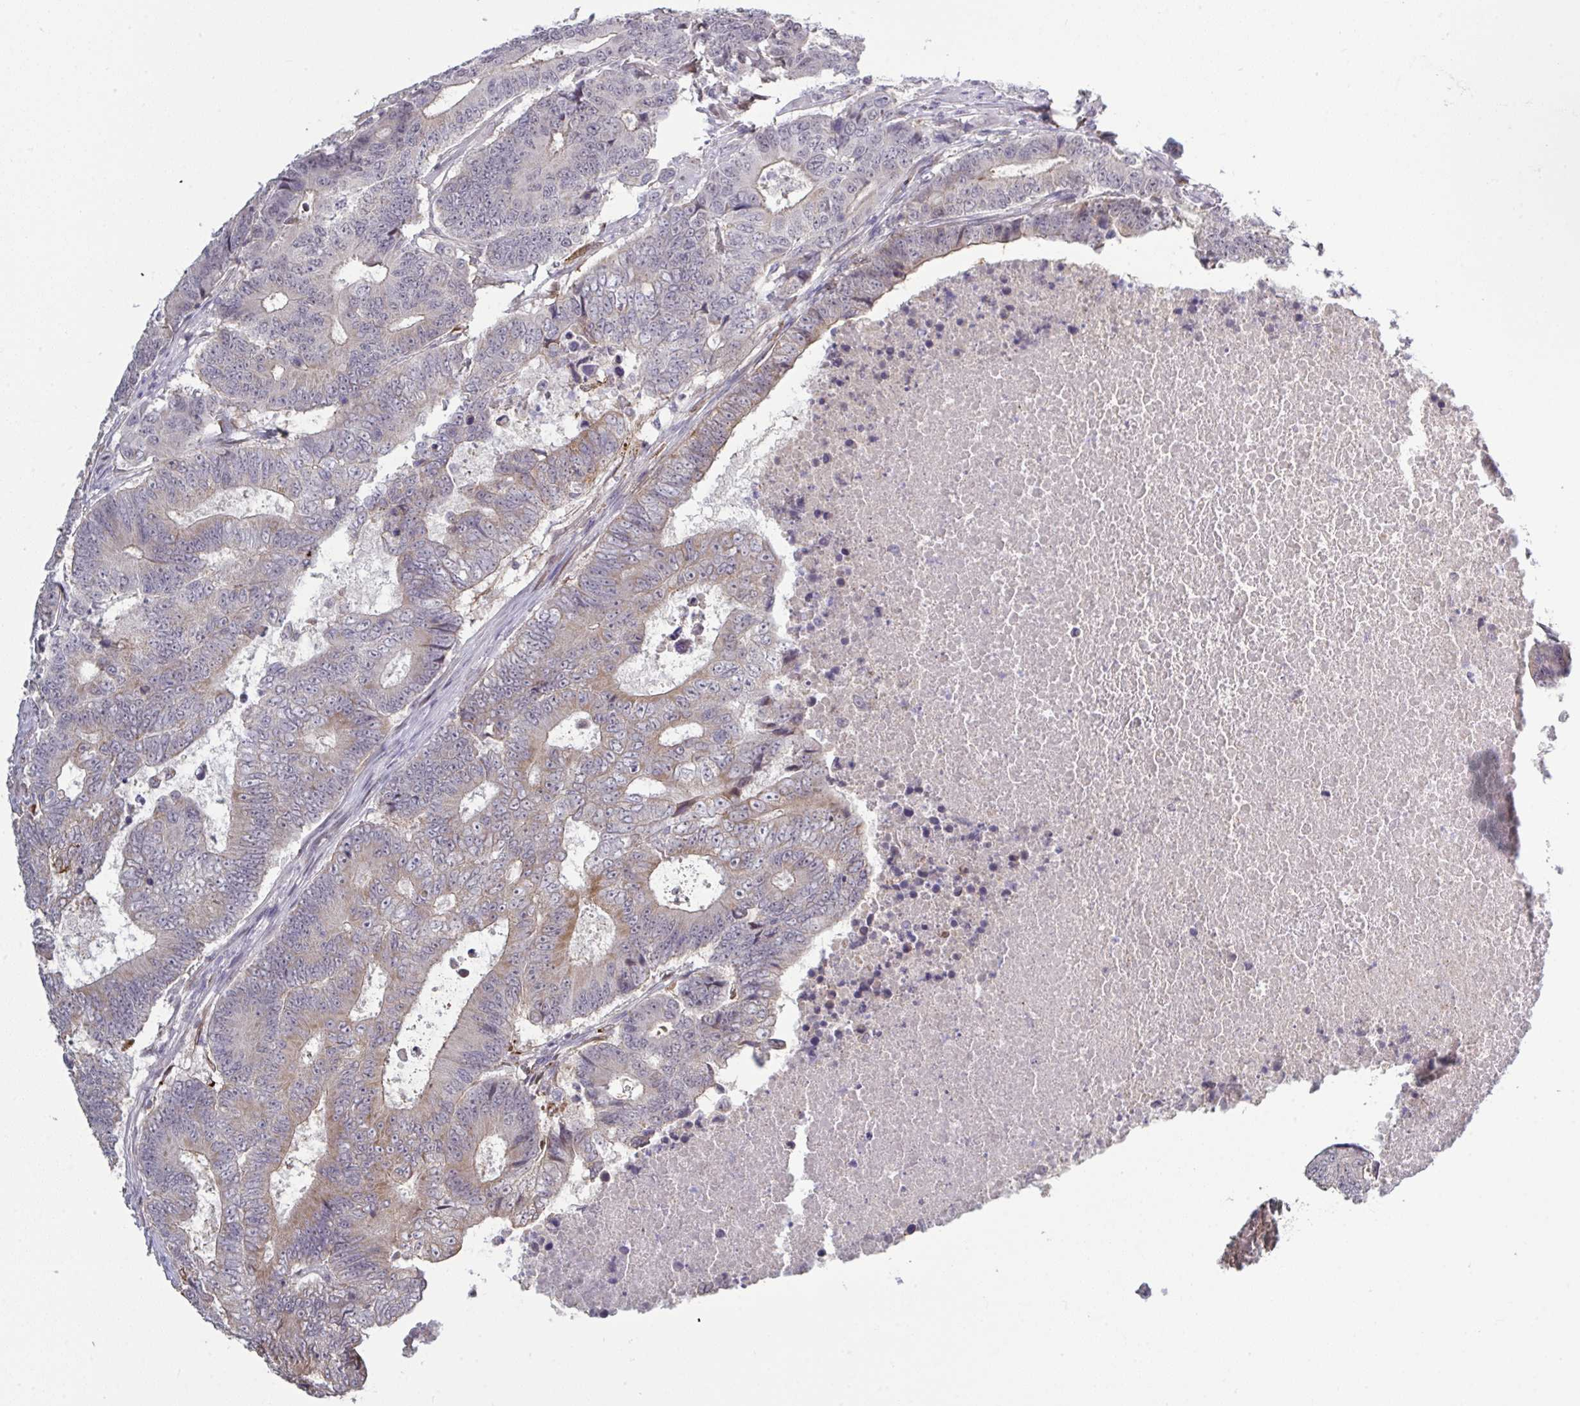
{"staining": {"intensity": "moderate", "quantity": "25%-75%", "location": "cytoplasmic/membranous"}, "tissue": "colorectal cancer", "cell_type": "Tumor cells", "image_type": "cancer", "snomed": [{"axis": "morphology", "description": "Adenocarcinoma, NOS"}, {"axis": "topography", "description": "Colon"}], "caption": "Colorectal adenocarcinoma stained with DAB immunohistochemistry exhibits medium levels of moderate cytoplasmic/membranous positivity in approximately 25%-75% of tumor cells.", "gene": "ZNF784", "patient": {"sex": "female", "age": 48}}